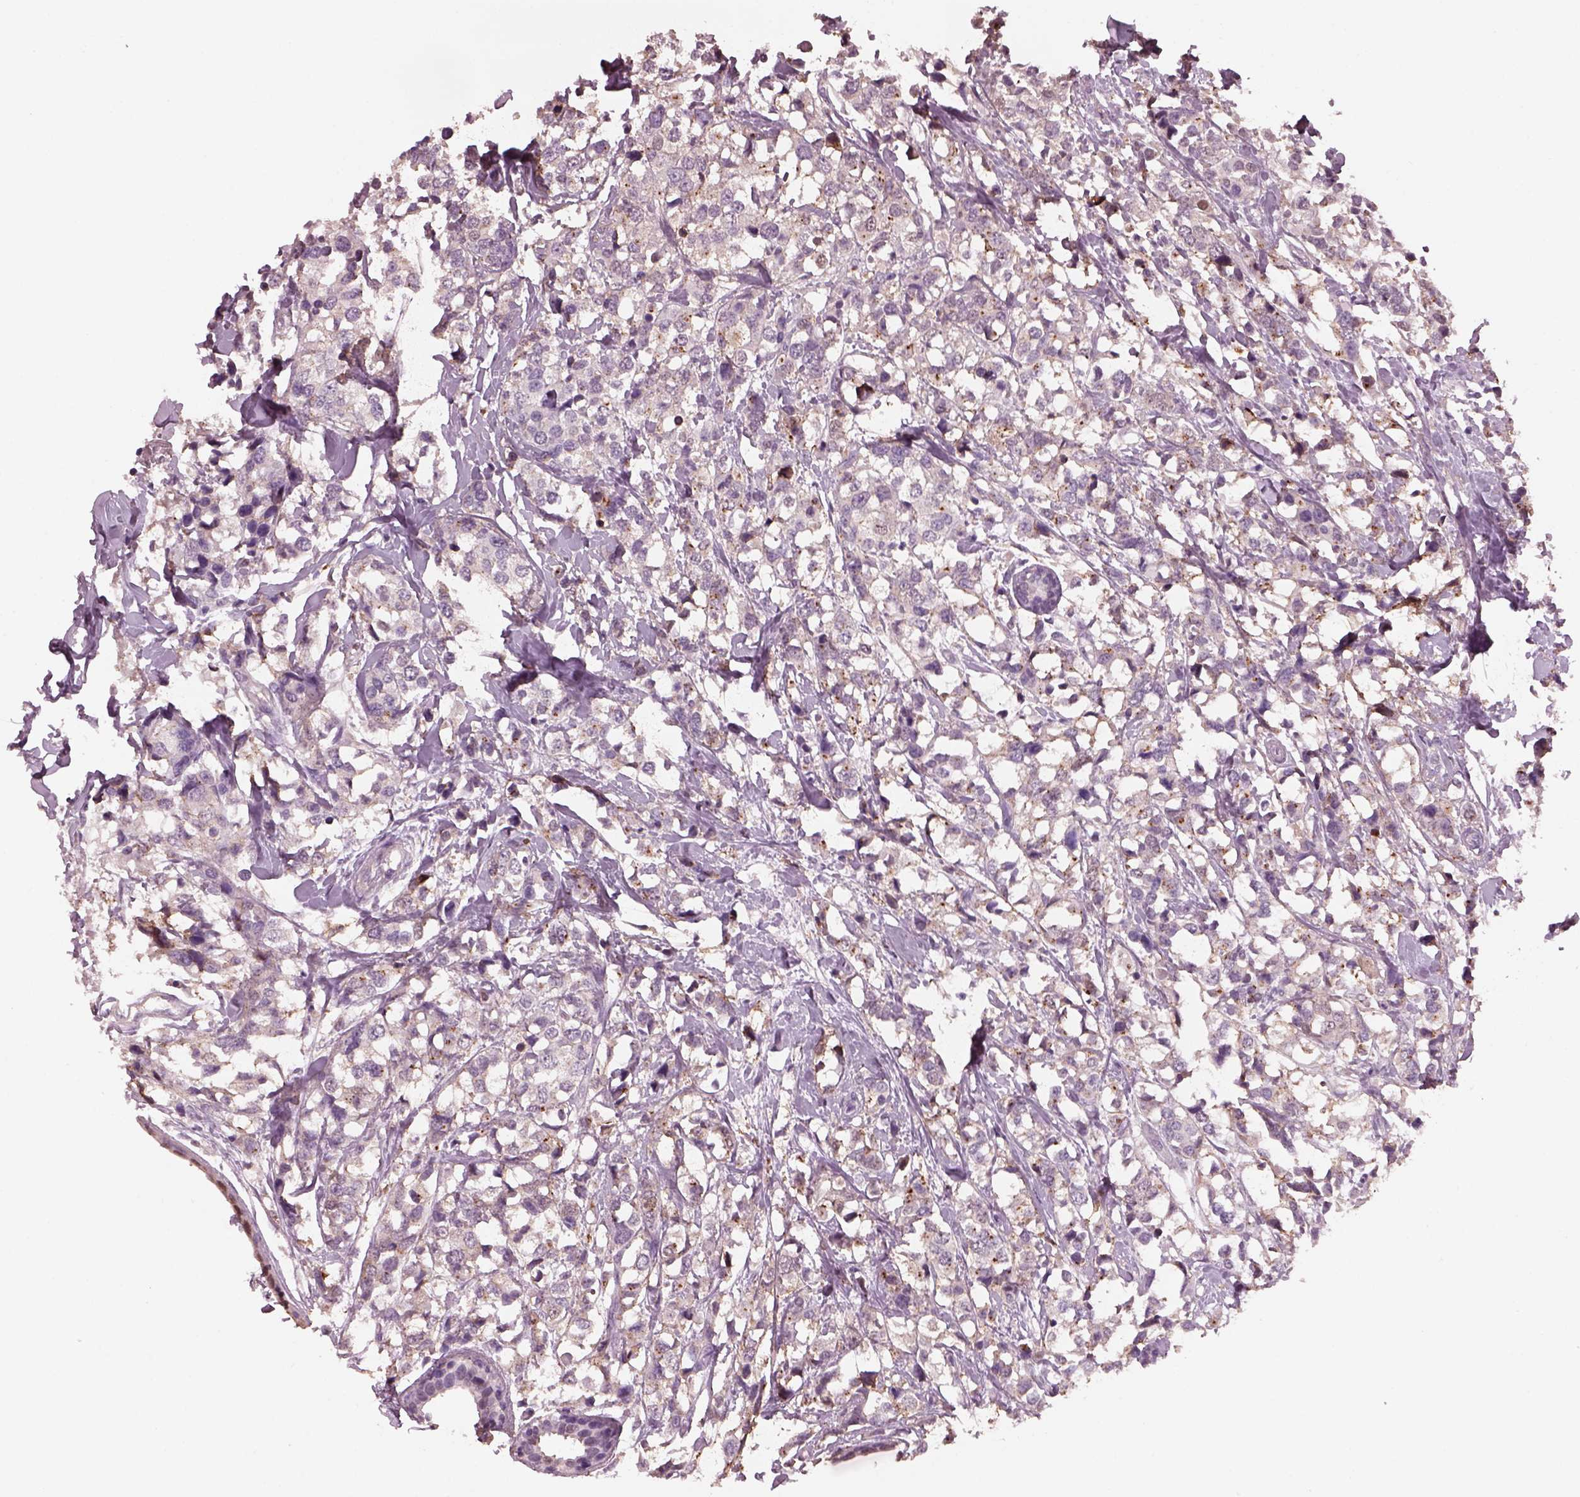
{"staining": {"intensity": "negative", "quantity": "none", "location": "none"}, "tissue": "breast cancer", "cell_type": "Tumor cells", "image_type": "cancer", "snomed": [{"axis": "morphology", "description": "Lobular carcinoma"}, {"axis": "topography", "description": "Breast"}], "caption": "Histopathology image shows no significant protein staining in tumor cells of breast cancer (lobular carcinoma).", "gene": "SRI", "patient": {"sex": "female", "age": 59}}